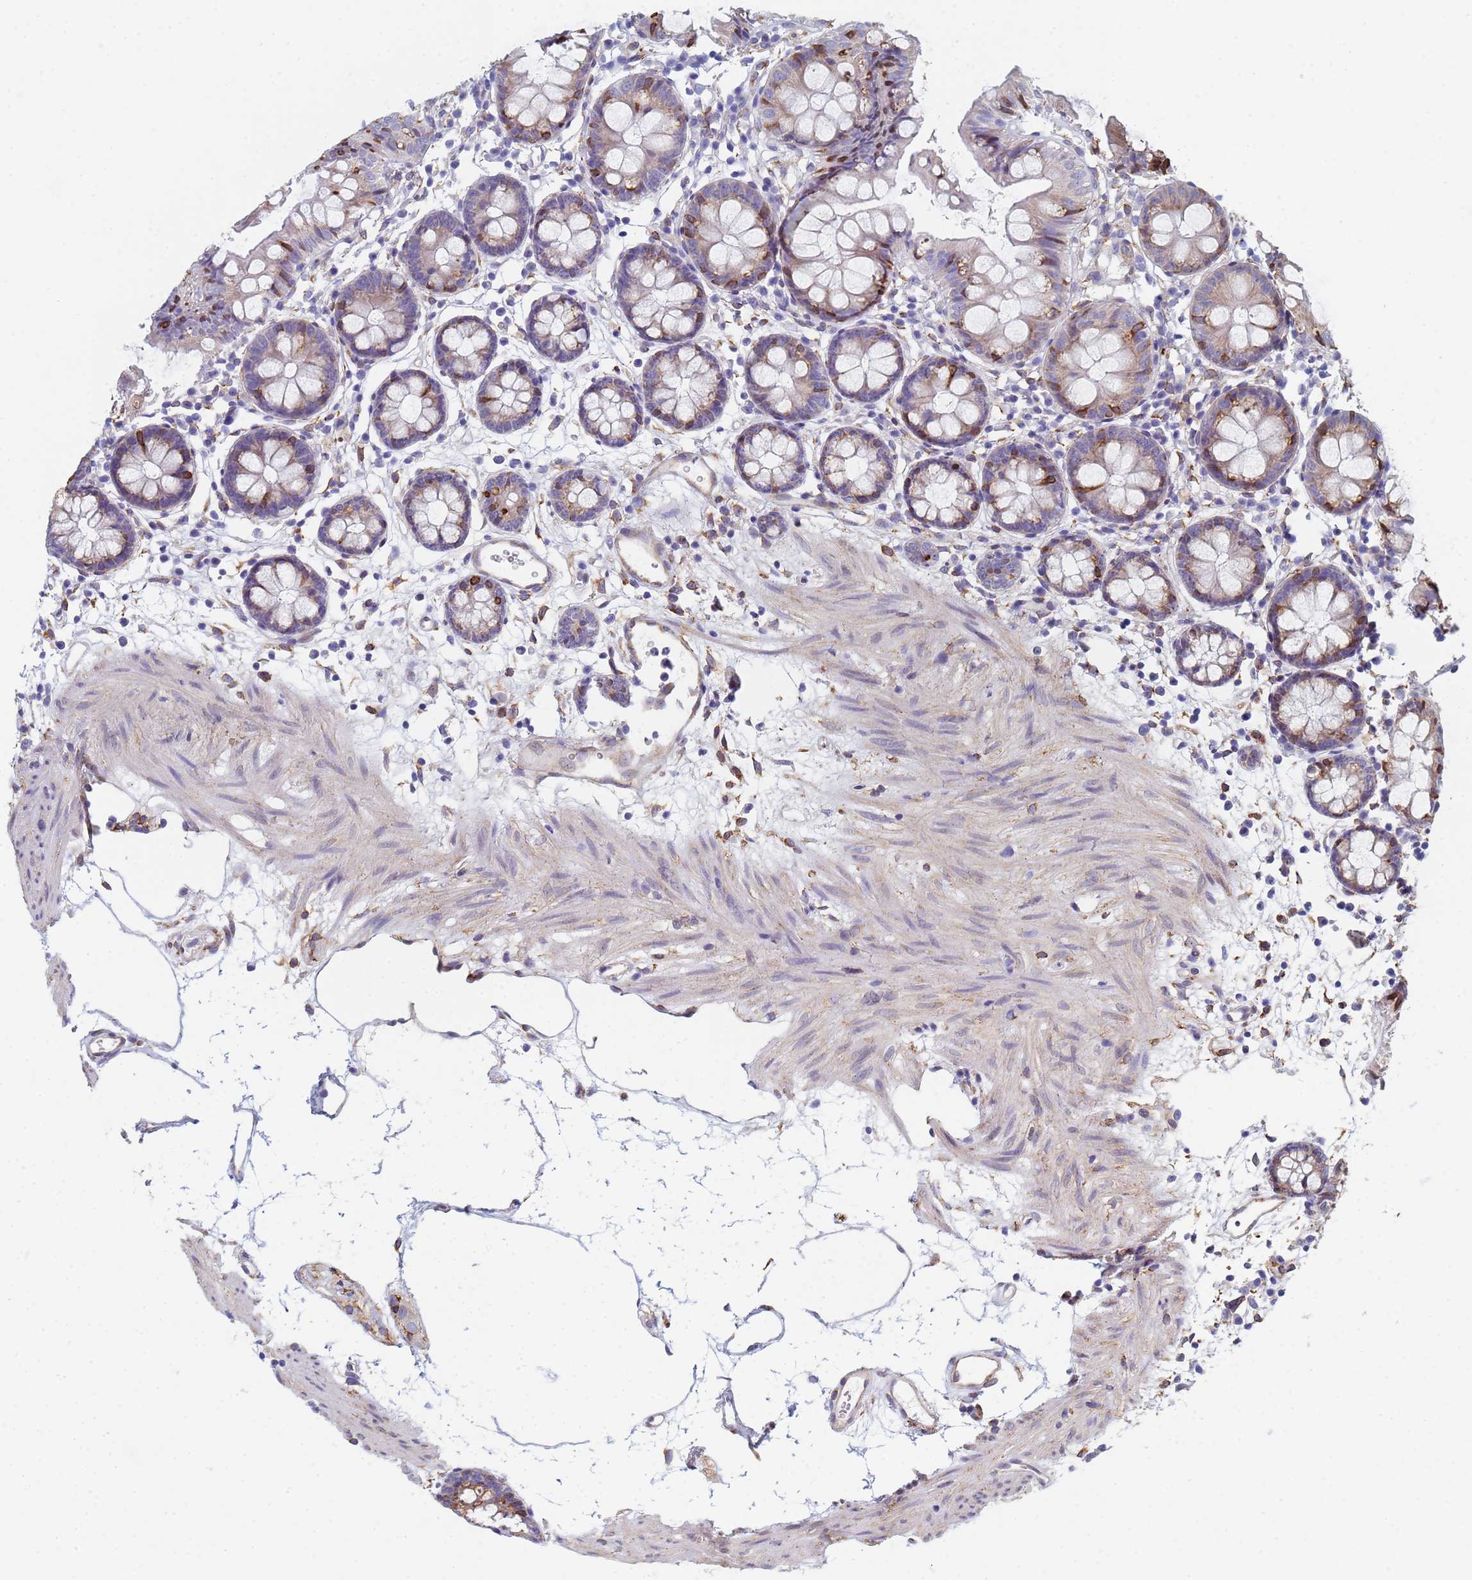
{"staining": {"intensity": "moderate", "quantity": "<25%", "location": "cytoplasmic/membranous"}, "tissue": "colon", "cell_type": "Endothelial cells", "image_type": "normal", "snomed": [{"axis": "morphology", "description": "Normal tissue, NOS"}, {"axis": "topography", "description": "Colon"}], "caption": "Endothelial cells display low levels of moderate cytoplasmic/membranous staining in approximately <25% of cells in normal colon. The staining was performed using DAB (3,3'-diaminobenzidine) to visualize the protein expression in brown, while the nuclei were stained in blue with hematoxylin (Magnification: 20x).", "gene": "GDAP2", "patient": {"sex": "female", "age": 84}}